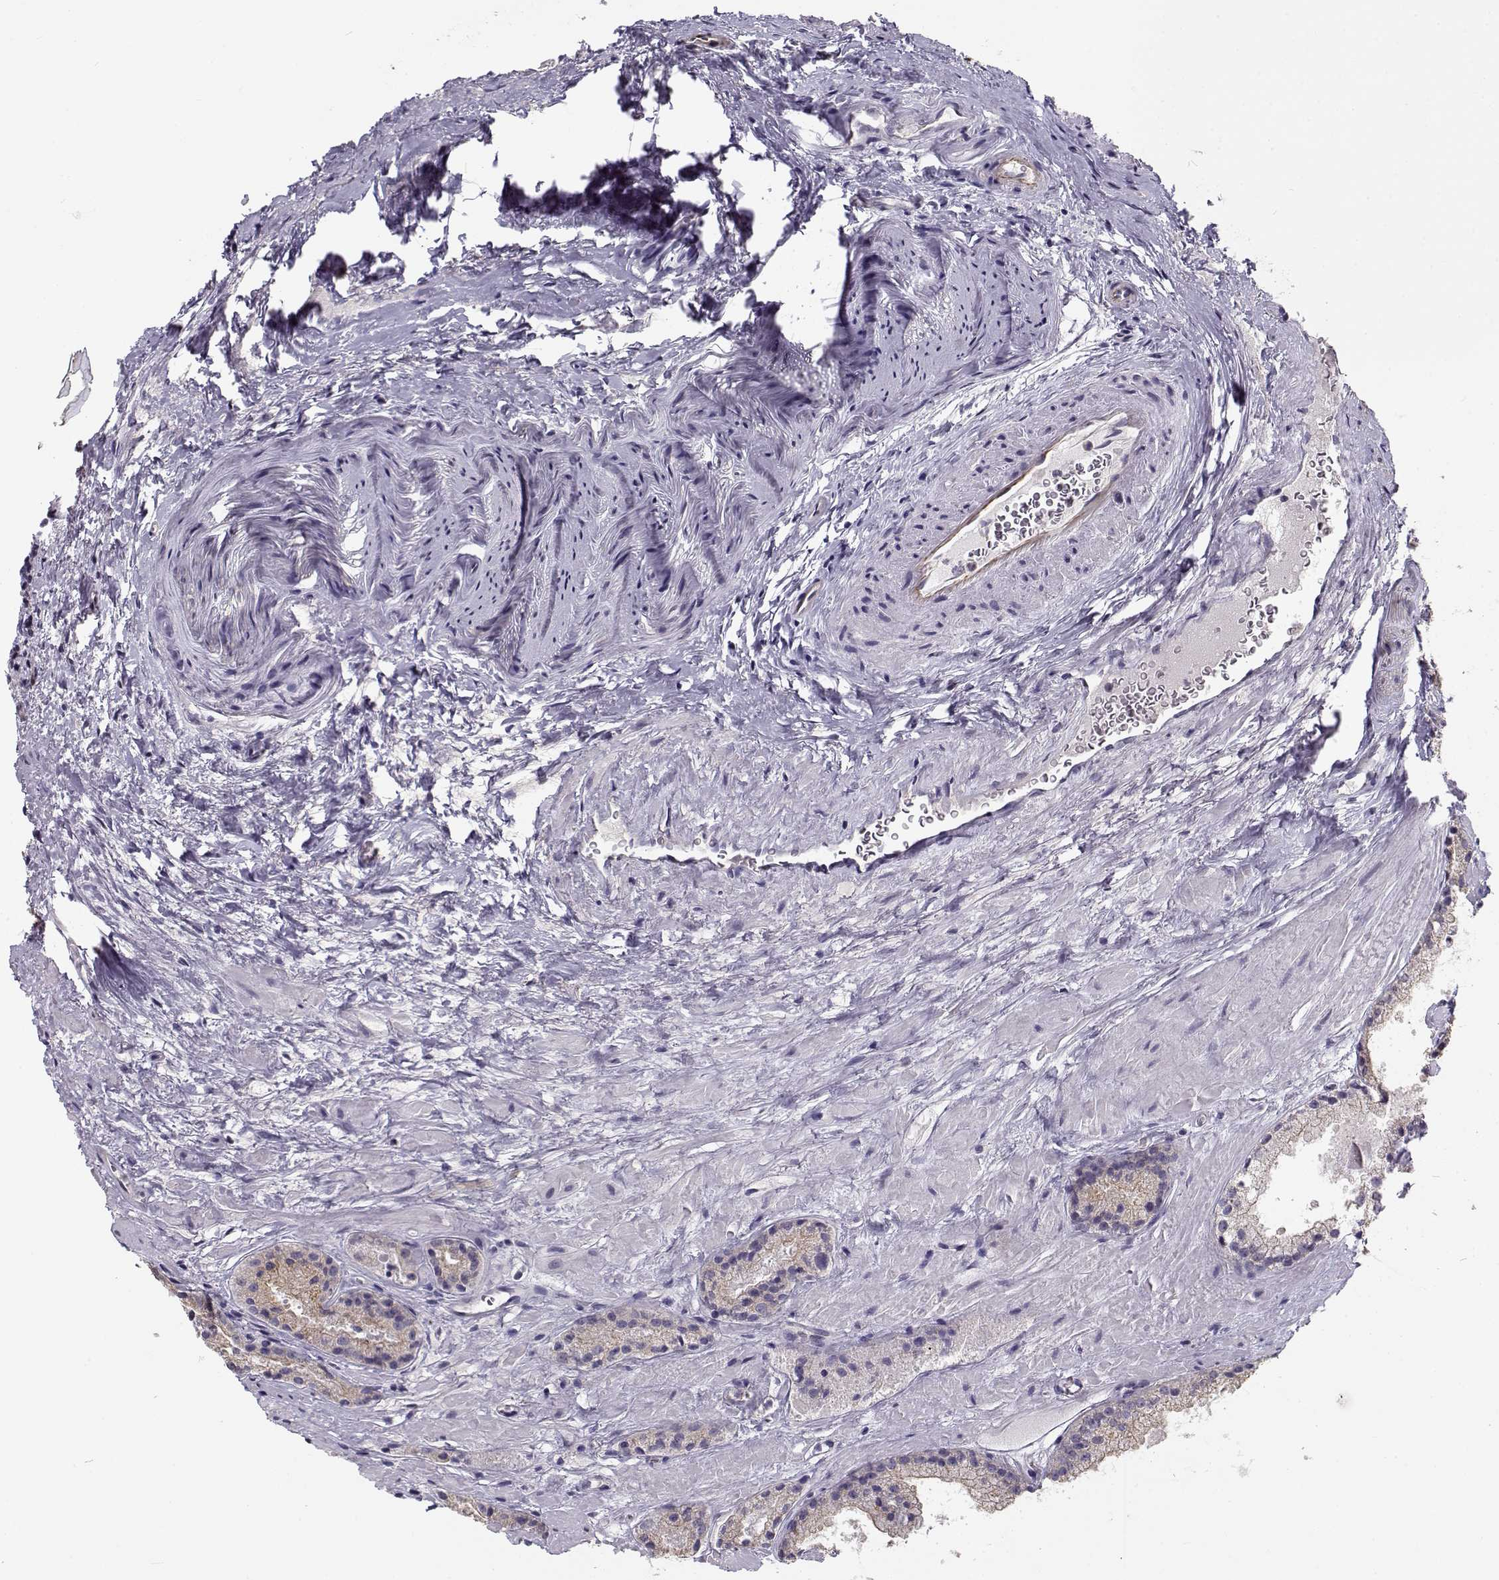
{"staining": {"intensity": "weak", "quantity": ">75%", "location": "cytoplasmic/membranous"}, "tissue": "prostate cancer", "cell_type": "Tumor cells", "image_type": "cancer", "snomed": [{"axis": "morphology", "description": "Adenocarcinoma, NOS"}, {"axis": "morphology", "description": "Adenocarcinoma, High grade"}, {"axis": "topography", "description": "Prostate"}], "caption": "Weak cytoplasmic/membranous staining for a protein is identified in about >75% of tumor cells of prostate cancer using IHC.", "gene": "TMEM145", "patient": {"sex": "male", "age": 62}}